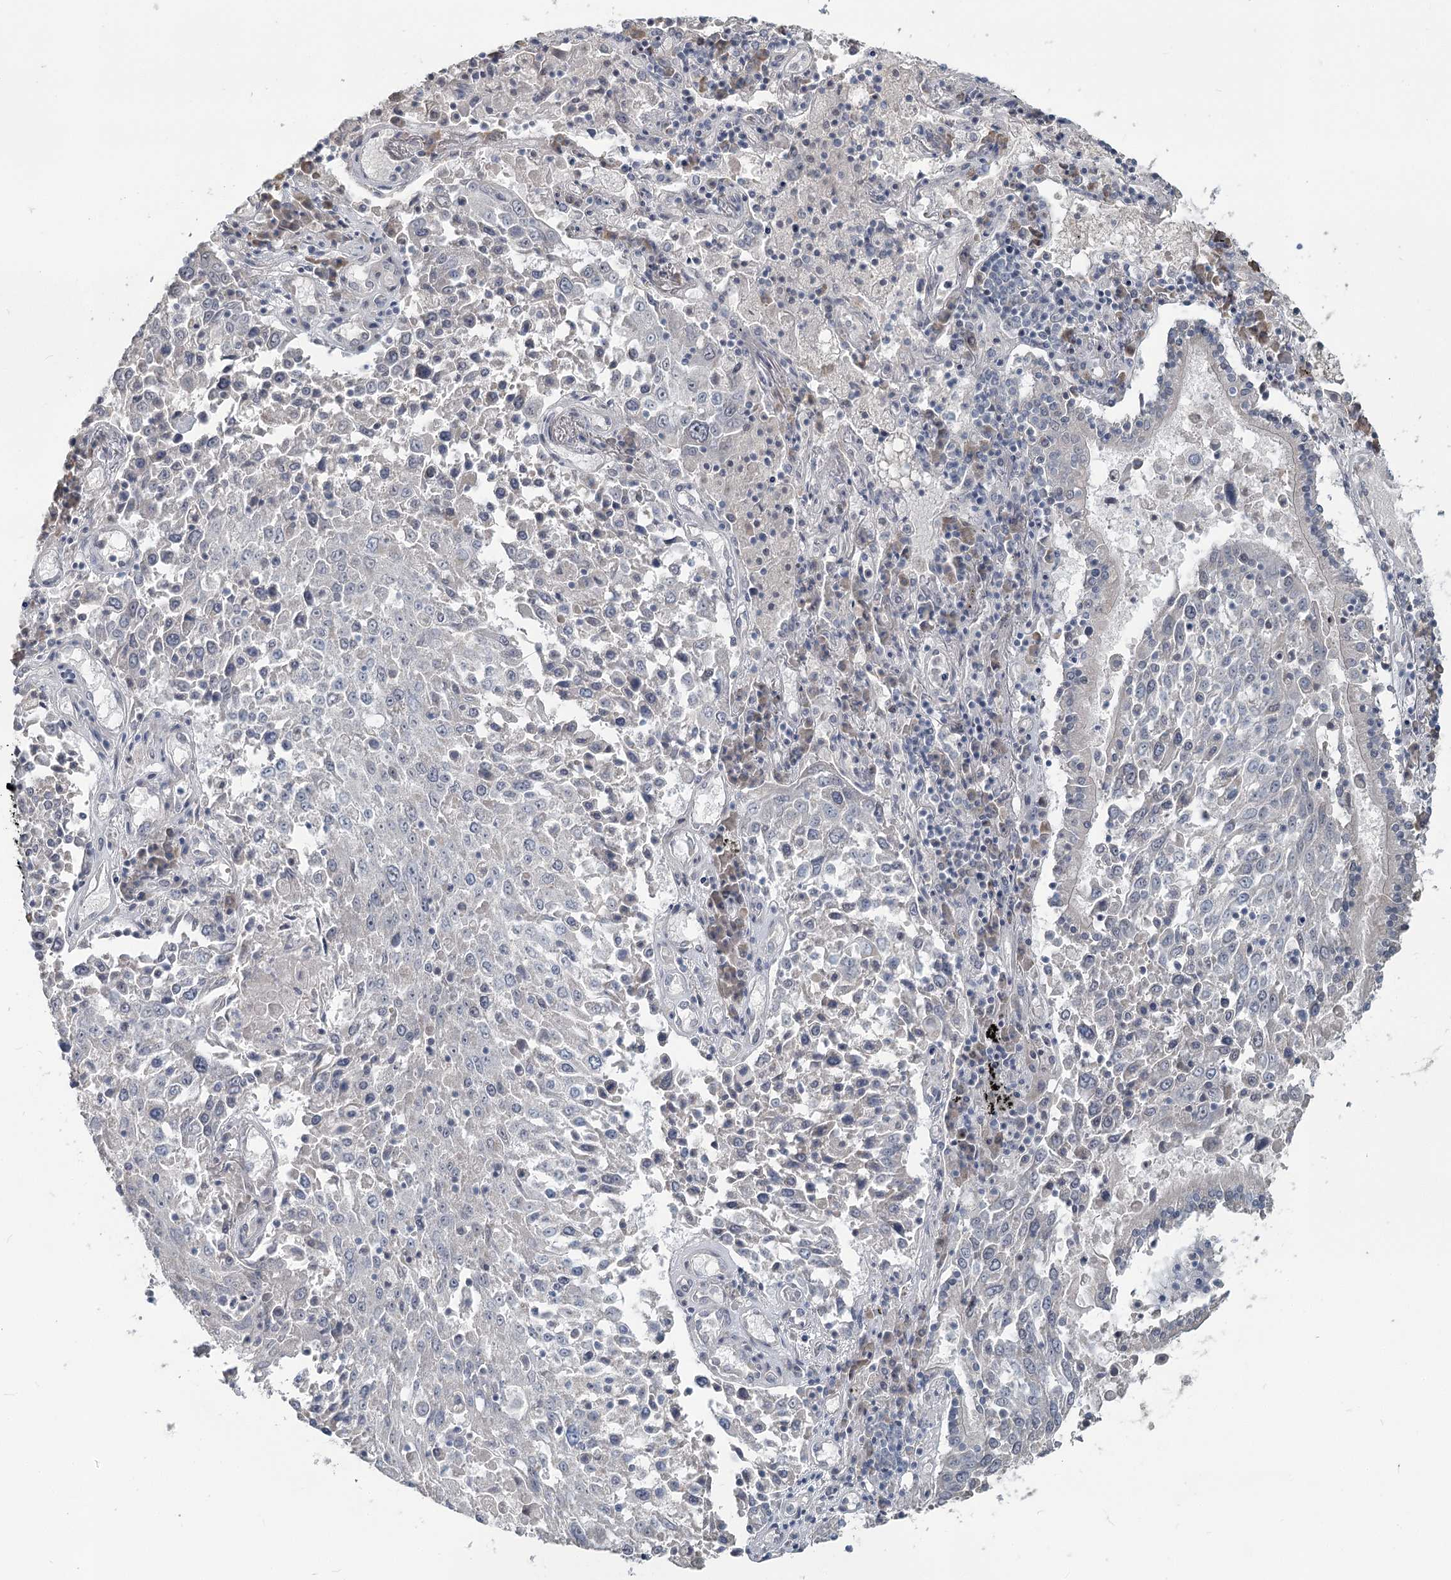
{"staining": {"intensity": "negative", "quantity": "none", "location": "none"}, "tissue": "lung cancer", "cell_type": "Tumor cells", "image_type": "cancer", "snomed": [{"axis": "morphology", "description": "Squamous cell carcinoma, NOS"}, {"axis": "topography", "description": "Lung"}], "caption": "This micrograph is of lung cancer stained with immunohistochemistry to label a protein in brown with the nuclei are counter-stained blue. There is no positivity in tumor cells. (DAB (3,3'-diaminobenzidine) immunohistochemistry (IHC) with hematoxylin counter stain).", "gene": "SLC9A3", "patient": {"sex": "male", "age": 65}}